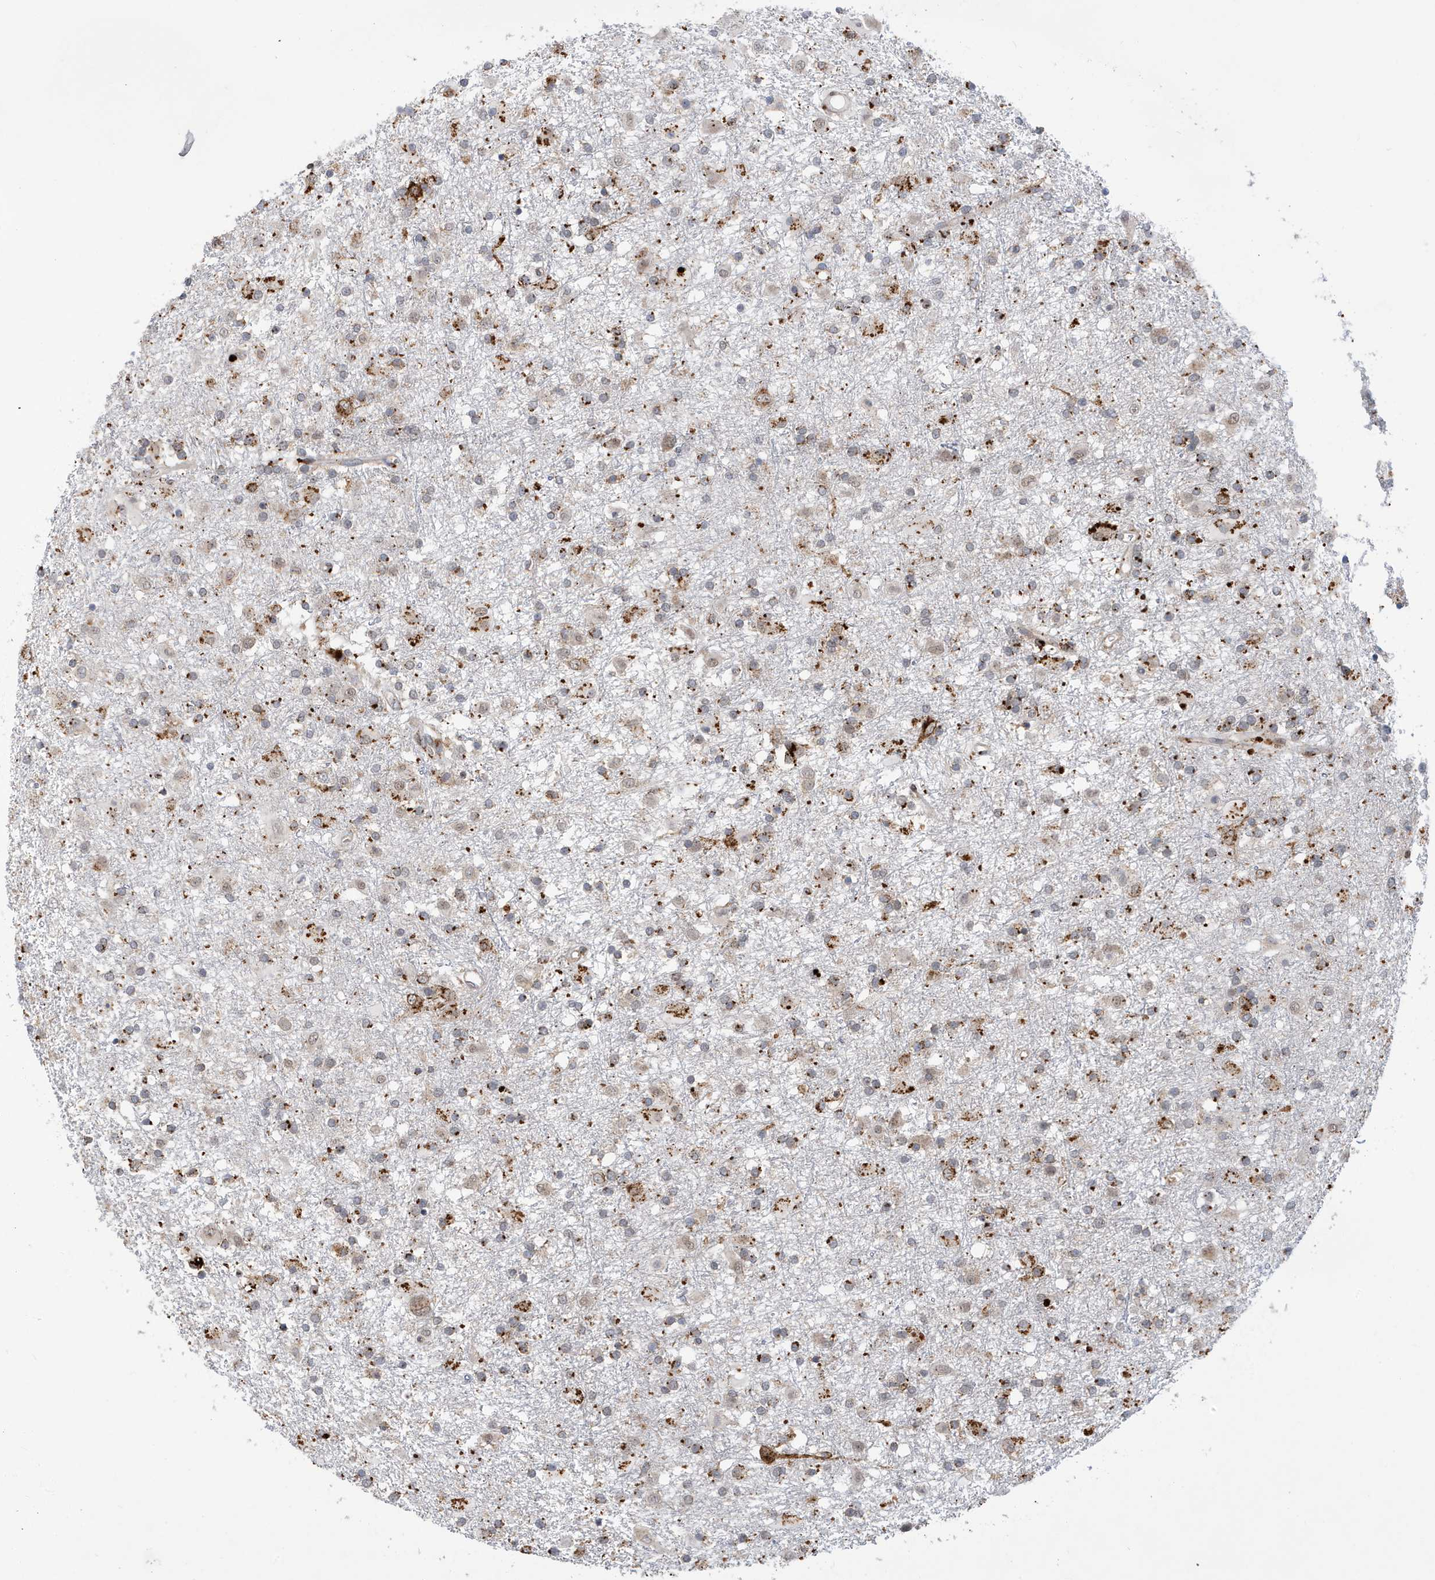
{"staining": {"intensity": "moderate", "quantity": "25%-75%", "location": "cytoplasmic/membranous"}, "tissue": "glioma", "cell_type": "Tumor cells", "image_type": "cancer", "snomed": [{"axis": "morphology", "description": "Glioma, malignant, Low grade"}, {"axis": "topography", "description": "Brain"}], "caption": "Protein expression analysis of human malignant glioma (low-grade) reveals moderate cytoplasmic/membranous staining in about 25%-75% of tumor cells. Immunohistochemistry (ihc) stains the protein of interest in brown and the nuclei are stained blue.", "gene": "ZNF507", "patient": {"sex": "male", "age": 65}}